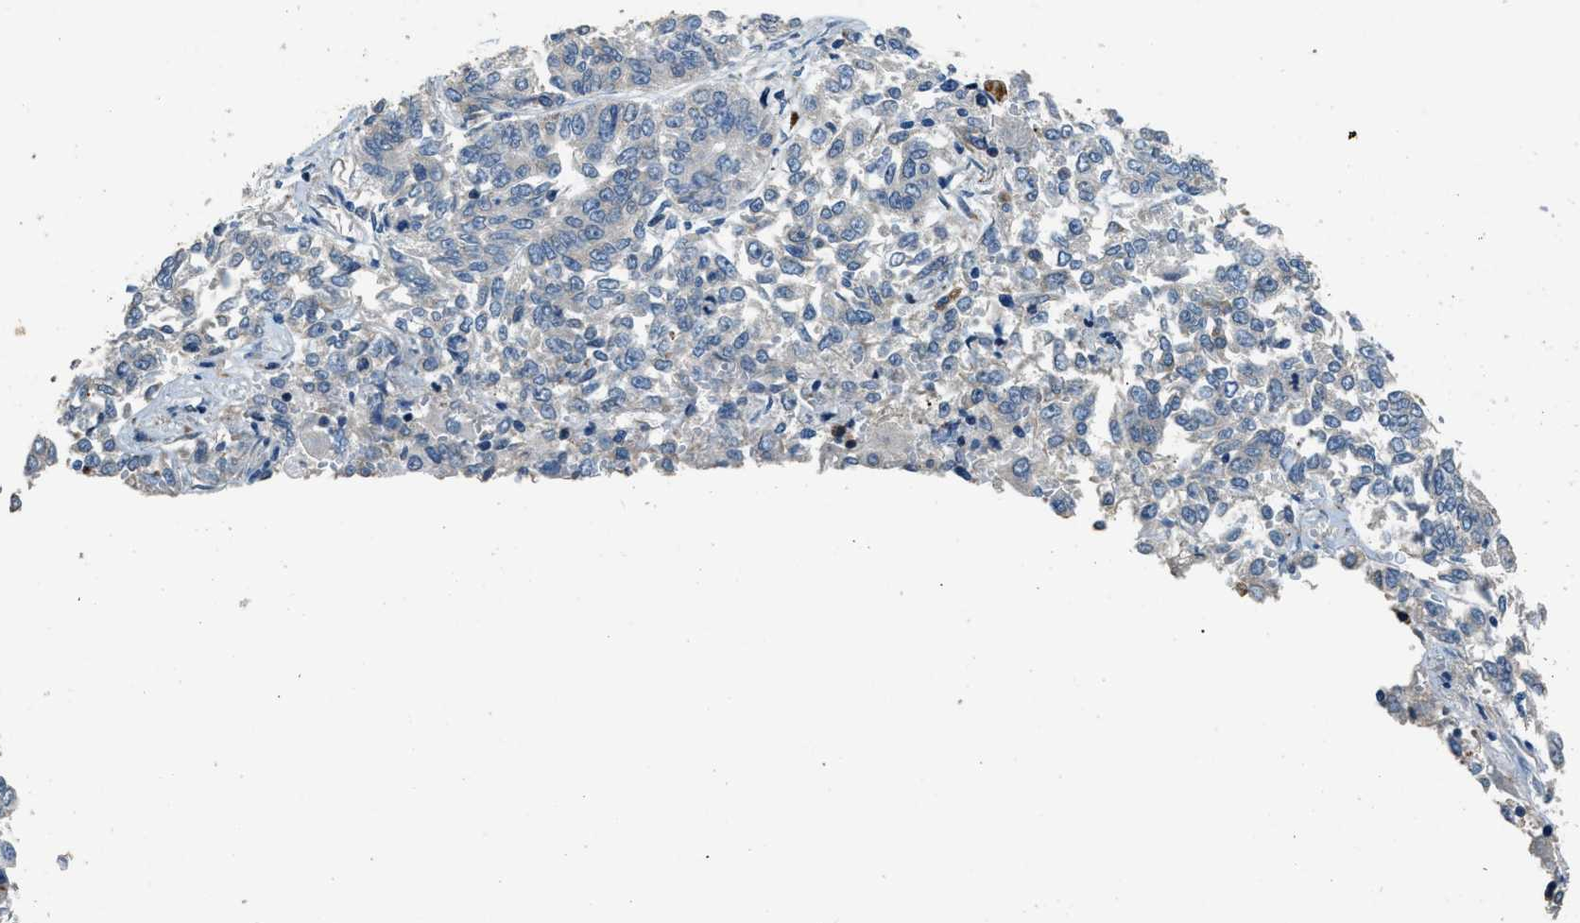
{"staining": {"intensity": "negative", "quantity": "none", "location": "none"}, "tissue": "lung cancer", "cell_type": "Tumor cells", "image_type": "cancer", "snomed": [{"axis": "morphology", "description": "Adenocarcinoma, NOS"}, {"axis": "topography", "description": "Lung"}], "caption": "Micrograph shows no protein staining in tumor cells of adenocarcinoma (lung) tissue.", "gene": "HERC2", "patient": {"sex": "male", "age": 84}}